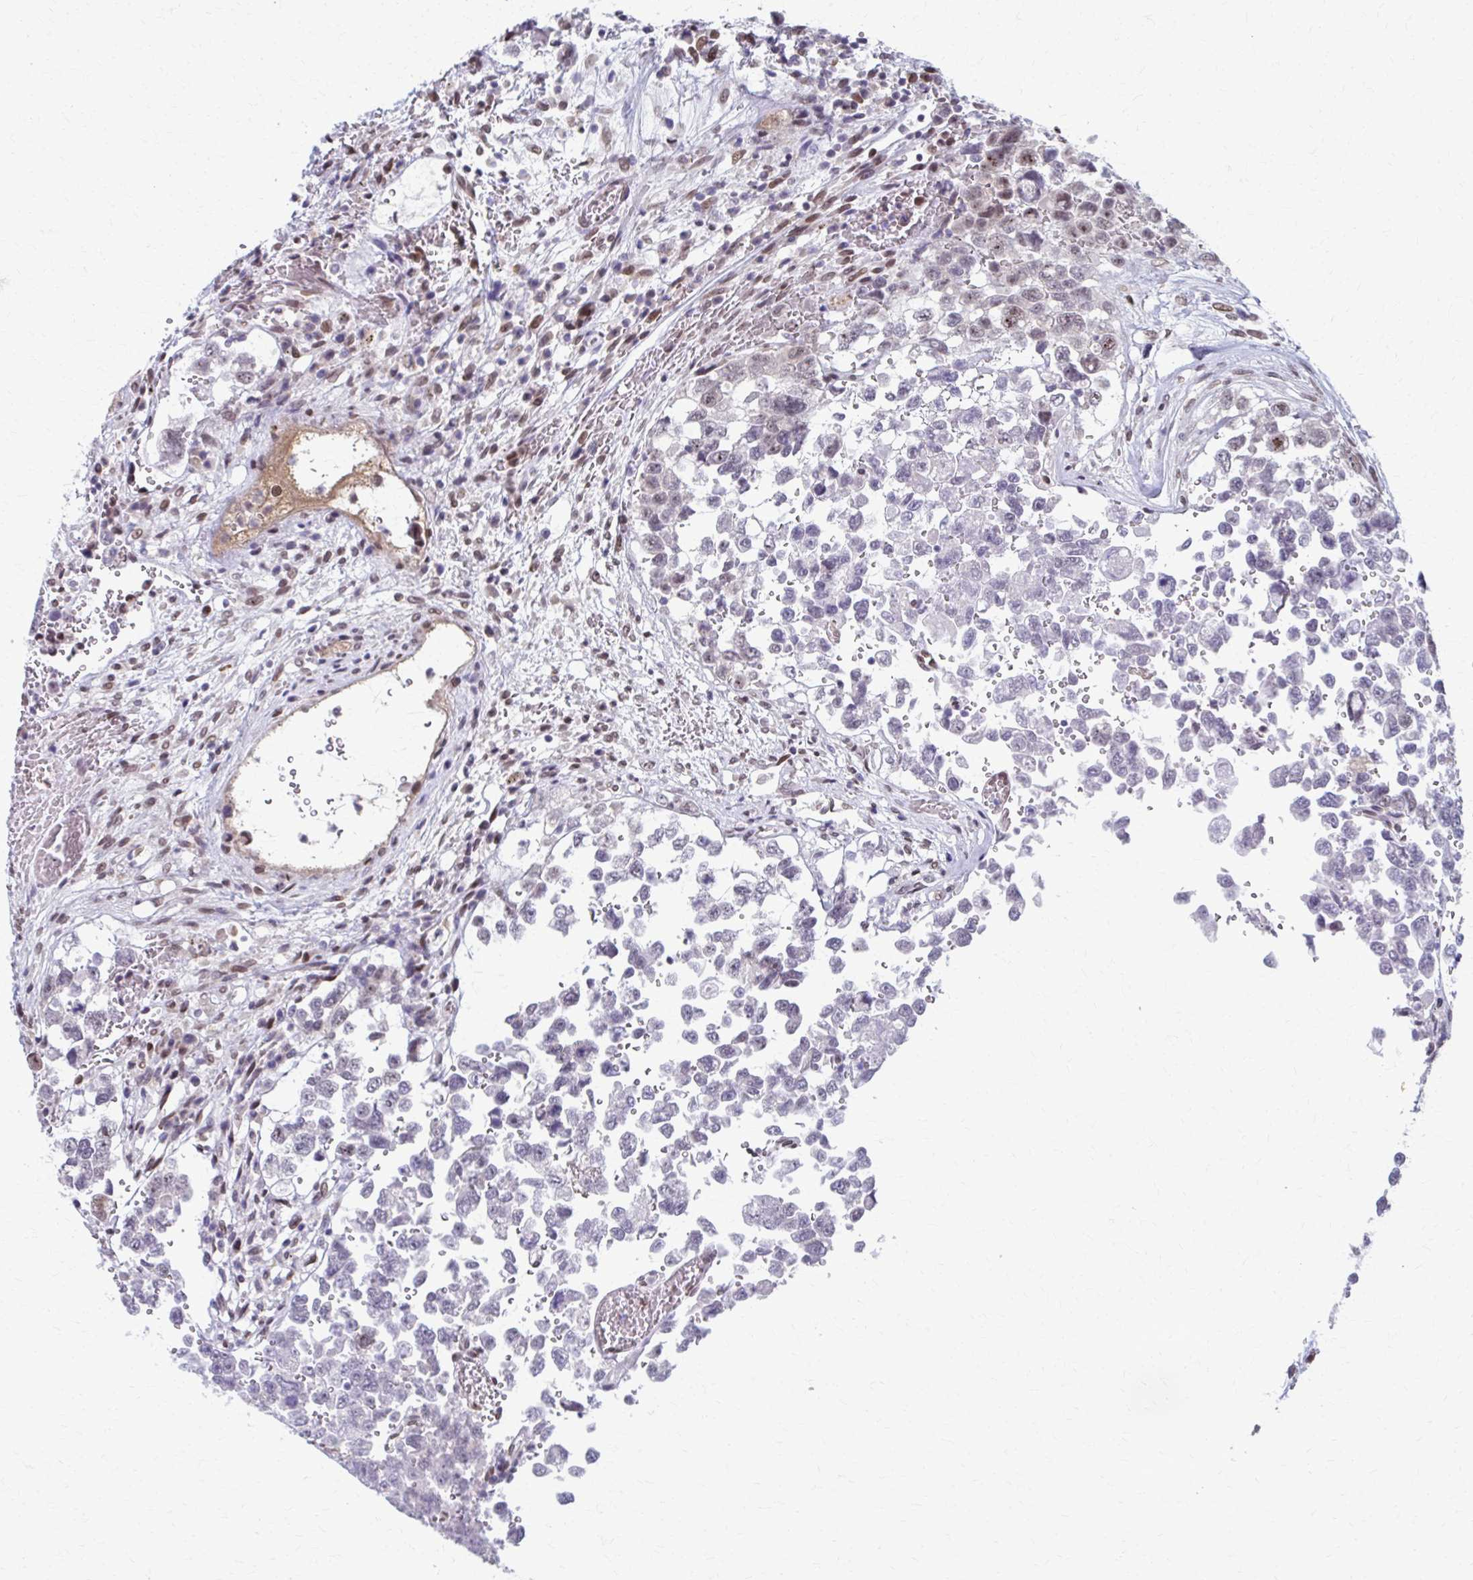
{"staining": {"intensity": "negative", "quantity": "none", "location": "none"}, "tissue": "testis cancer", "cell_type": "Tumor cells", "image_type": "cancer", "snomed": [{"axis": "morphology", "description": "Carcinoma, Embryonal, NOS"}, {"axis": "topography", "description": "Testis"}], "caption": "Tumor cells are negative for brown protein staining in testis cancer (embryonal carcinoma).", "gene": "SETBP1", "patient": {"sex": "male", "age": 18}}